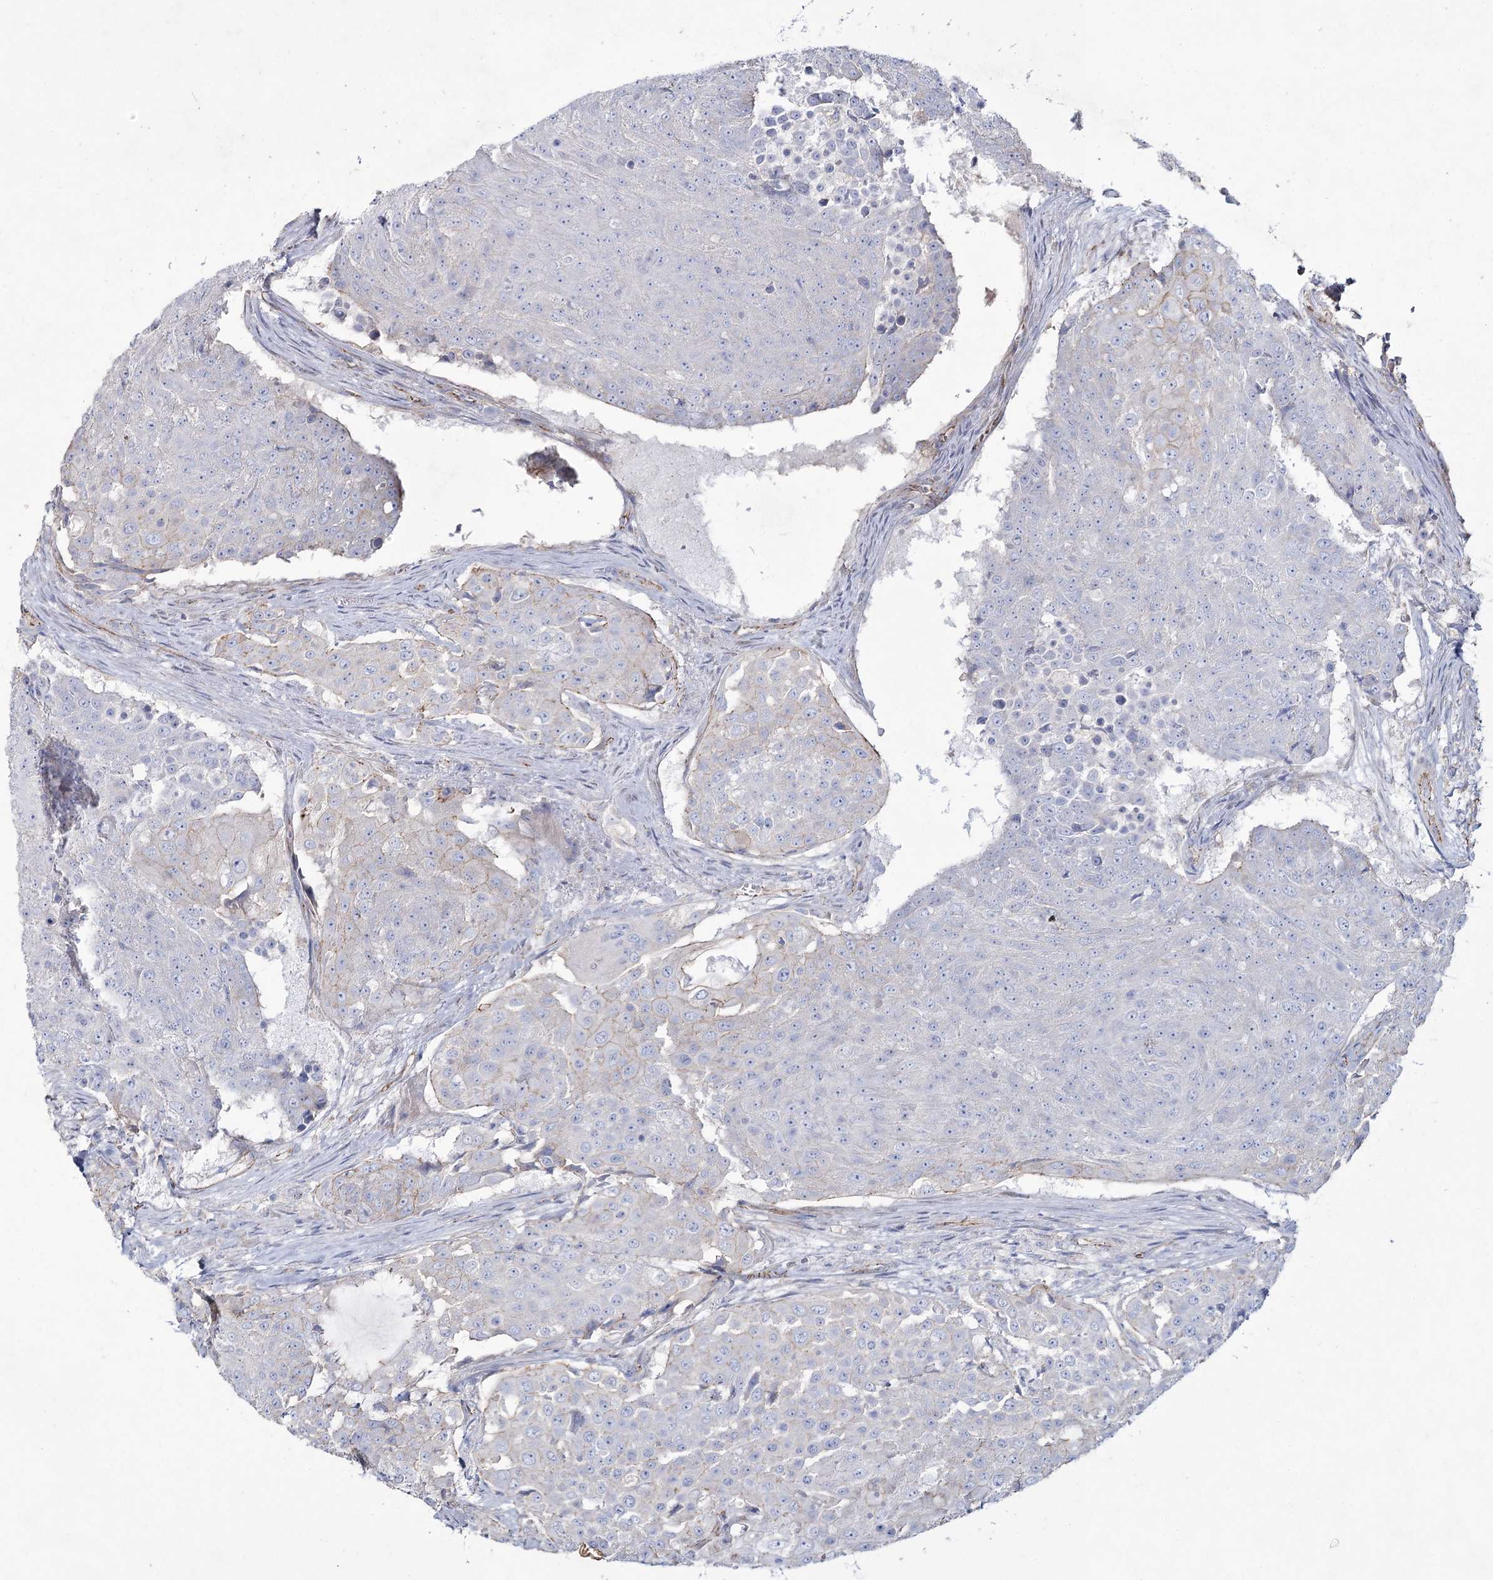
{"staining": {"intensity": "negative", "quantity": "none", "location": "none"}, "tissue": "urothelial cancer", "cell_type": "Tumor cells", "image_type": "cancer", "snomed": [{"axis": "morphology", "description": "Urothelial carcinoma, High grade"}, {"axis": "topography", "description": "Urinary bladder"}], "caption": "An image of human urothelial carcinoma (high-grade) is negative for staining in tumor cells.", "gene": "LDLRAD3", "patient": {"sex": "female", "age": 63}}